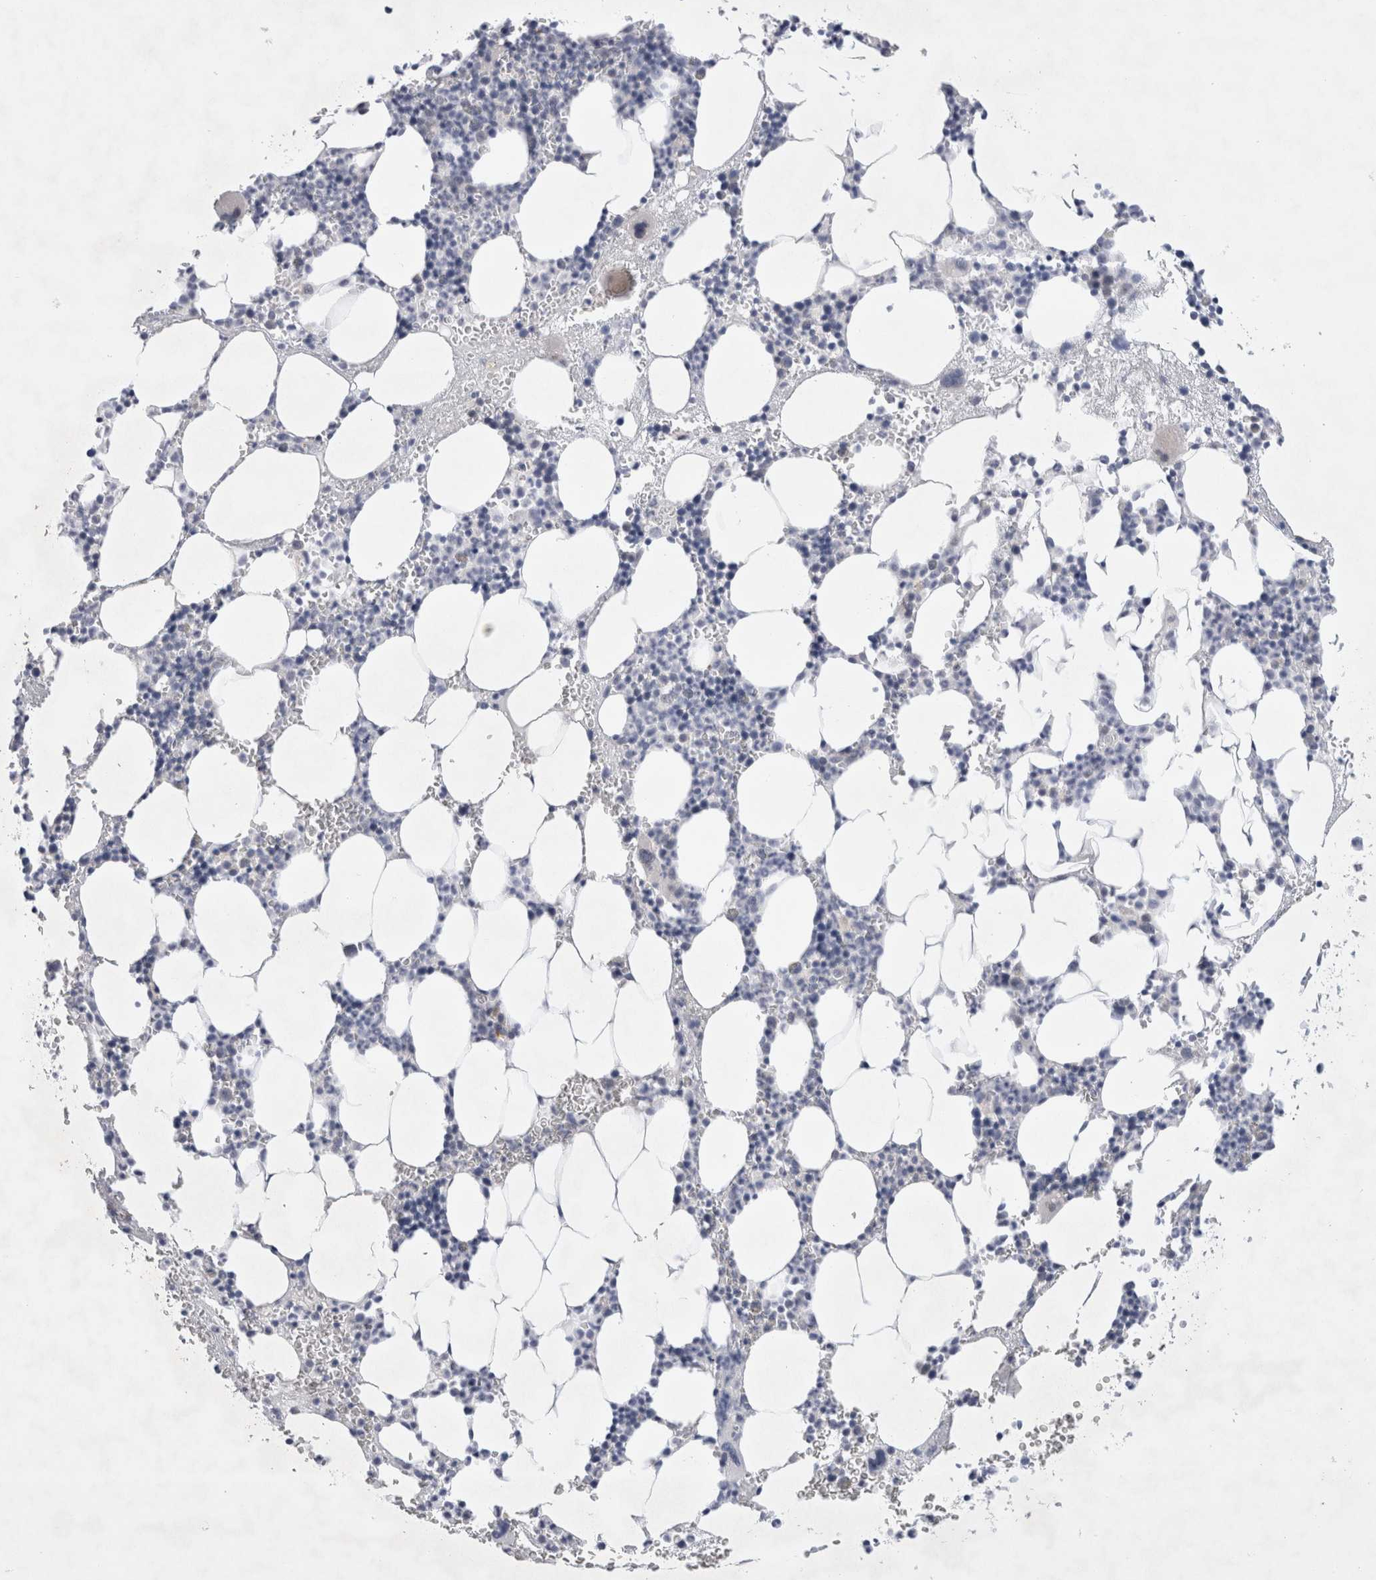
{"staining": {"intensity": "moderate", "quantity": "<25%", "location": "cytoplasmic/membranous"}, "tissue": "bone marrow", "cell_type": "Hematopoietic cells", "image_type": "normal", "snomed": [{"axis": "morphology", "description": "Normal tissue, NOS"}, {"axis": "morphology", "description": "Inflammation, NOS"}, {"axis": "topography", "description": "Bone marrow"}], "caption": "The histopathology image reveals staining of benign bone marrow, revealing moderate cytoplasmic/membranous protein positivity (brown color) within hematopoietic cells. (DAB (3,3'-diaminobenzidine) = brown stain, brightfield microscopy at high magnification).", "gene": "RBM12B", "patient": {"sex": "female", "age": 67}}